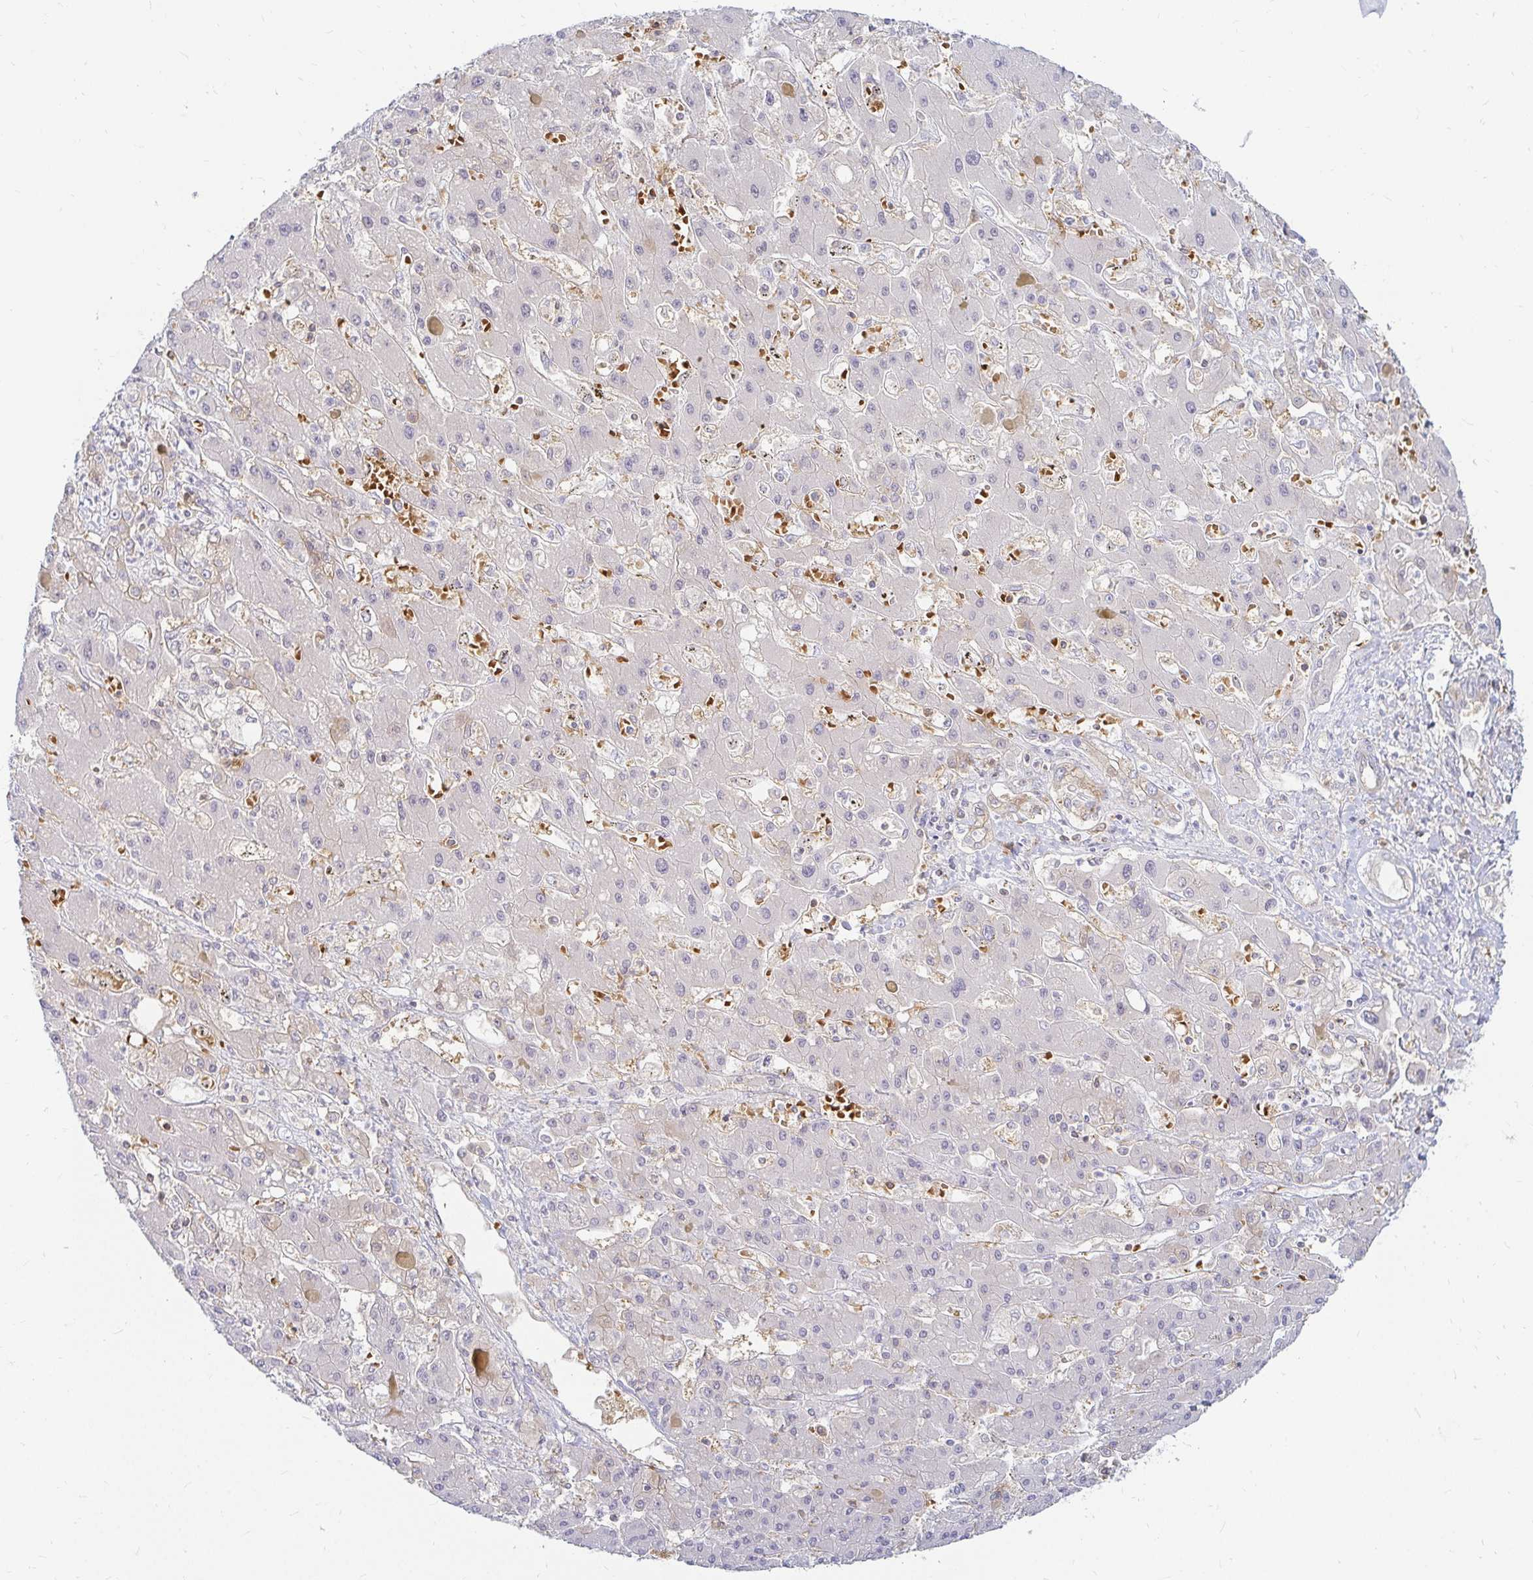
{"staining": {"intensity": "negative", "quantity": "none", "location": "none"}, "tissue": "liver cancer", "cell_type": "Tumor cells", "image_type": "cancer", "snomed": [{"axis": "morphology", "description": "Cholangiocarcinoma"}, {"axis": "topography", "description": "Liver"}], "caption": "Tumor cells are negative for protein expression in human liver cholangiocarcinoma.", "gene": "CAST", "patient": {"sex": "male", "age": 67}}